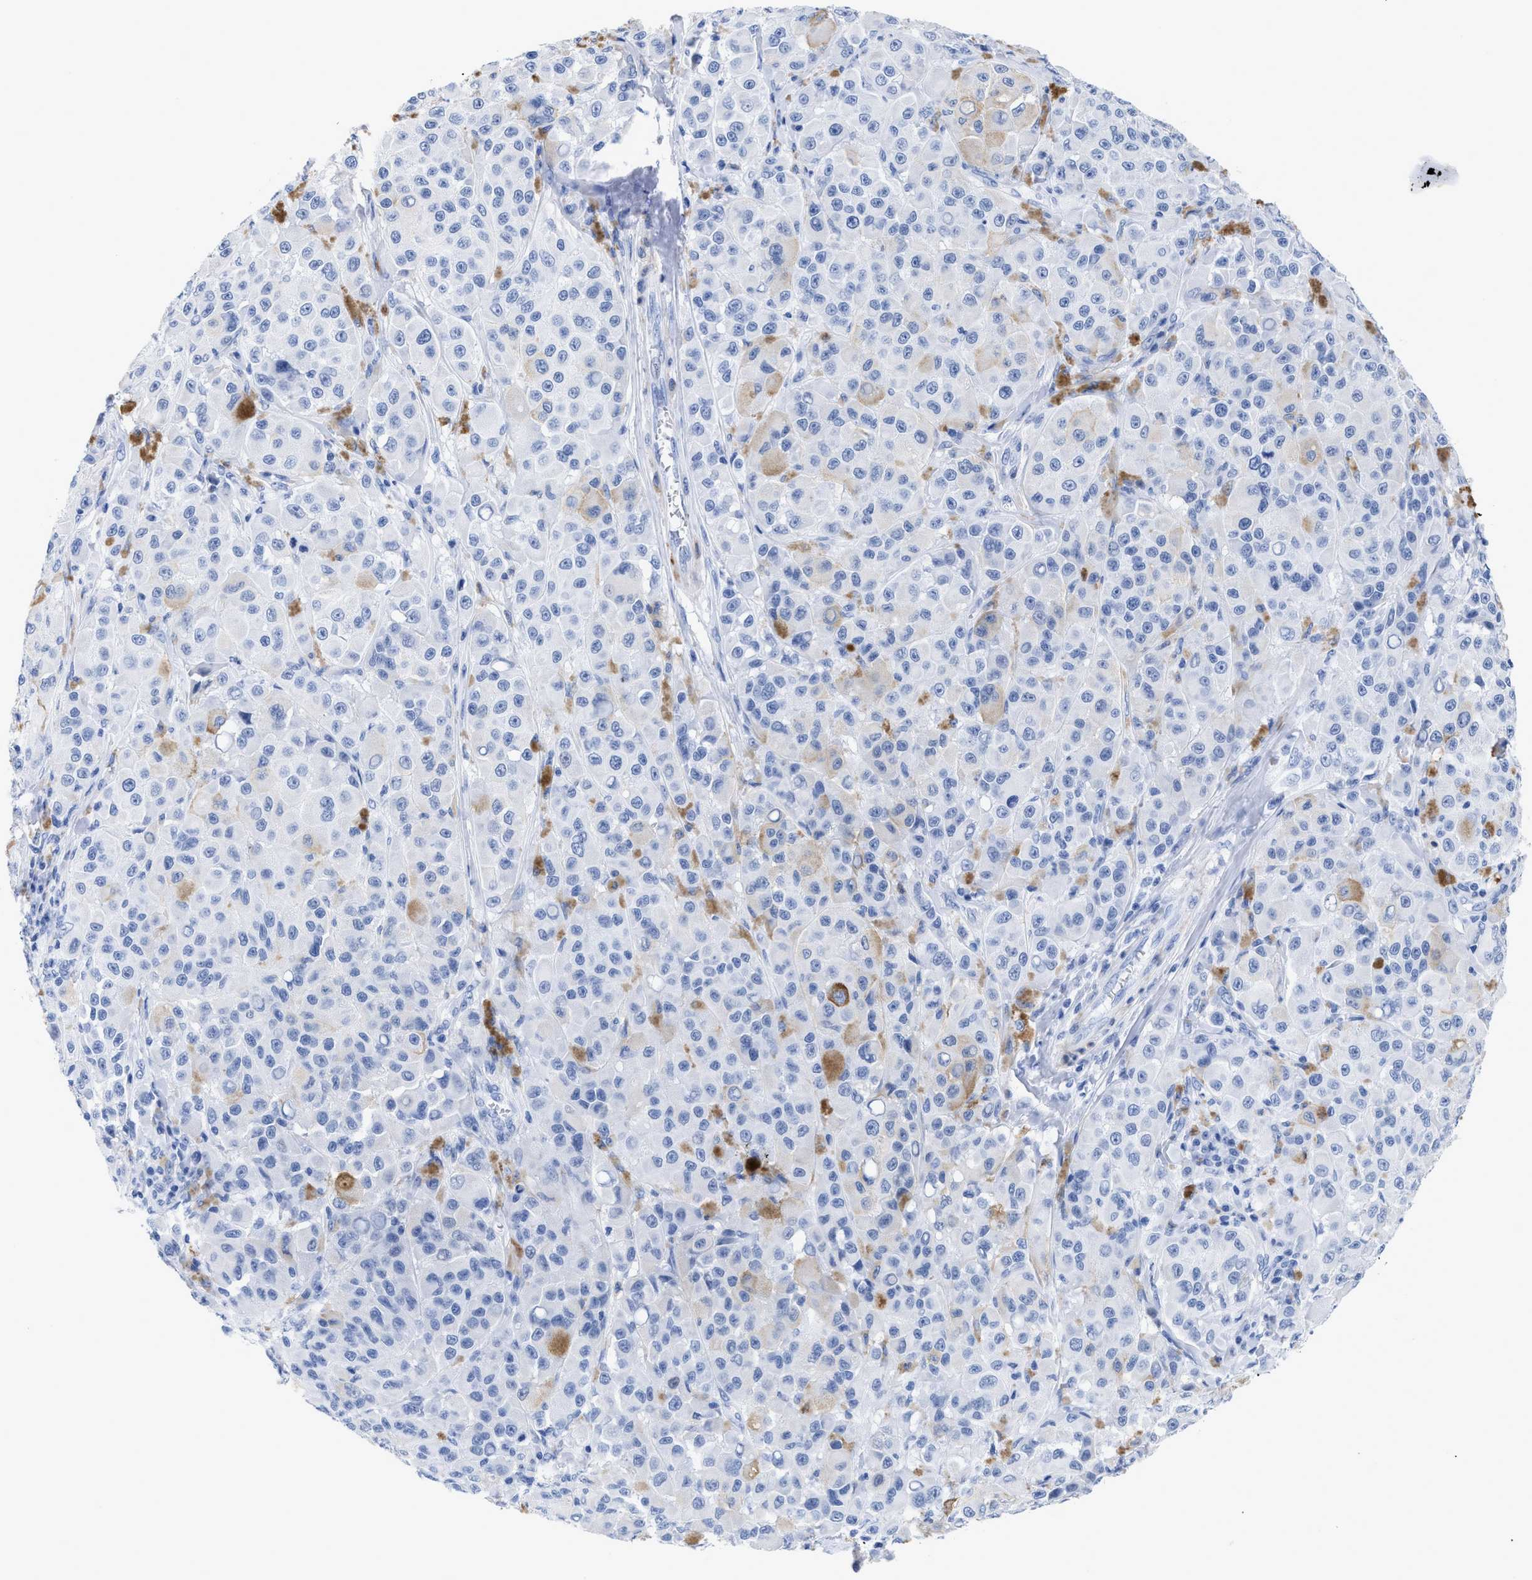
{"staining": {"intensity": "negative", "quantity": "none", "location": "none"}, "tissue": "melanoma", "cell_type": "Tumor cells", "image_type": "cancer", "snomed": [{"axis": "morphology", "description": "Malignant melanoma, NOS"}, {"axis": "topography", "description": "Skin"}], "caption": "IHC micrograph of malignant melanoma stained for a protein (brown), which exhibits no staining in tumor cells.", "gene": "DUSP26", "patient": {"sex": "male", "age": 84}}